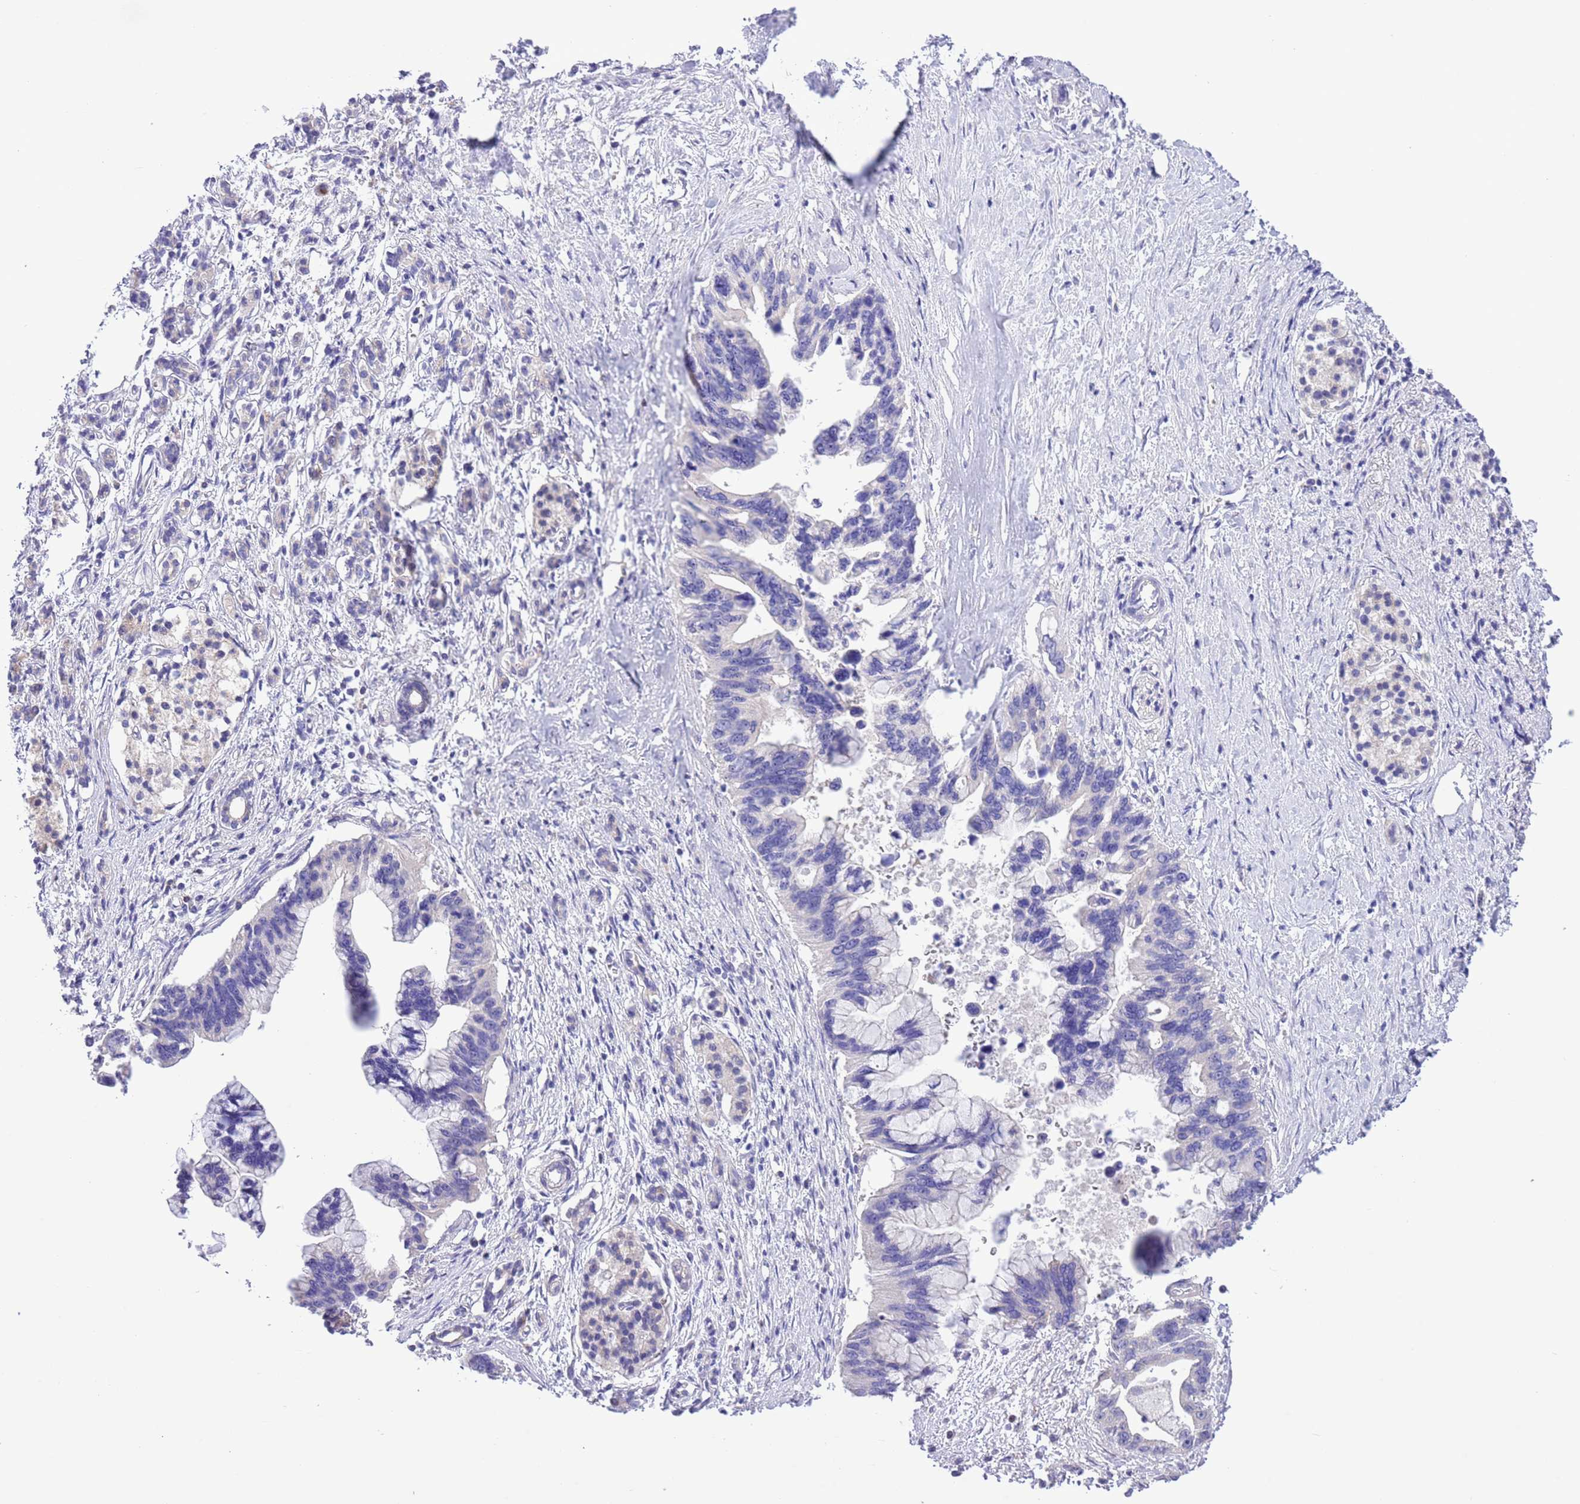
{"staining": {"intensity": "negative", "quantity": "none", "location": "none"}, "tissue": "pancreatic cancer", "cell_type": "Tumor cells", "image_type": "cancer", "snomed": [{"axis": "morphology", "description": "Adenocarcinoma, NOS"}, {"axis": "topography", "description": "Pancreas"}], "caption": "This micrograph is of adenocarcinoma (pancreatic) stained with immunohistochemistry to label a protein in brown with the nuclei are counter-stained blue. There is no staining in tumor cells.", "gene": "PRR32", "patient": {"sex": "female", "age": 83}}